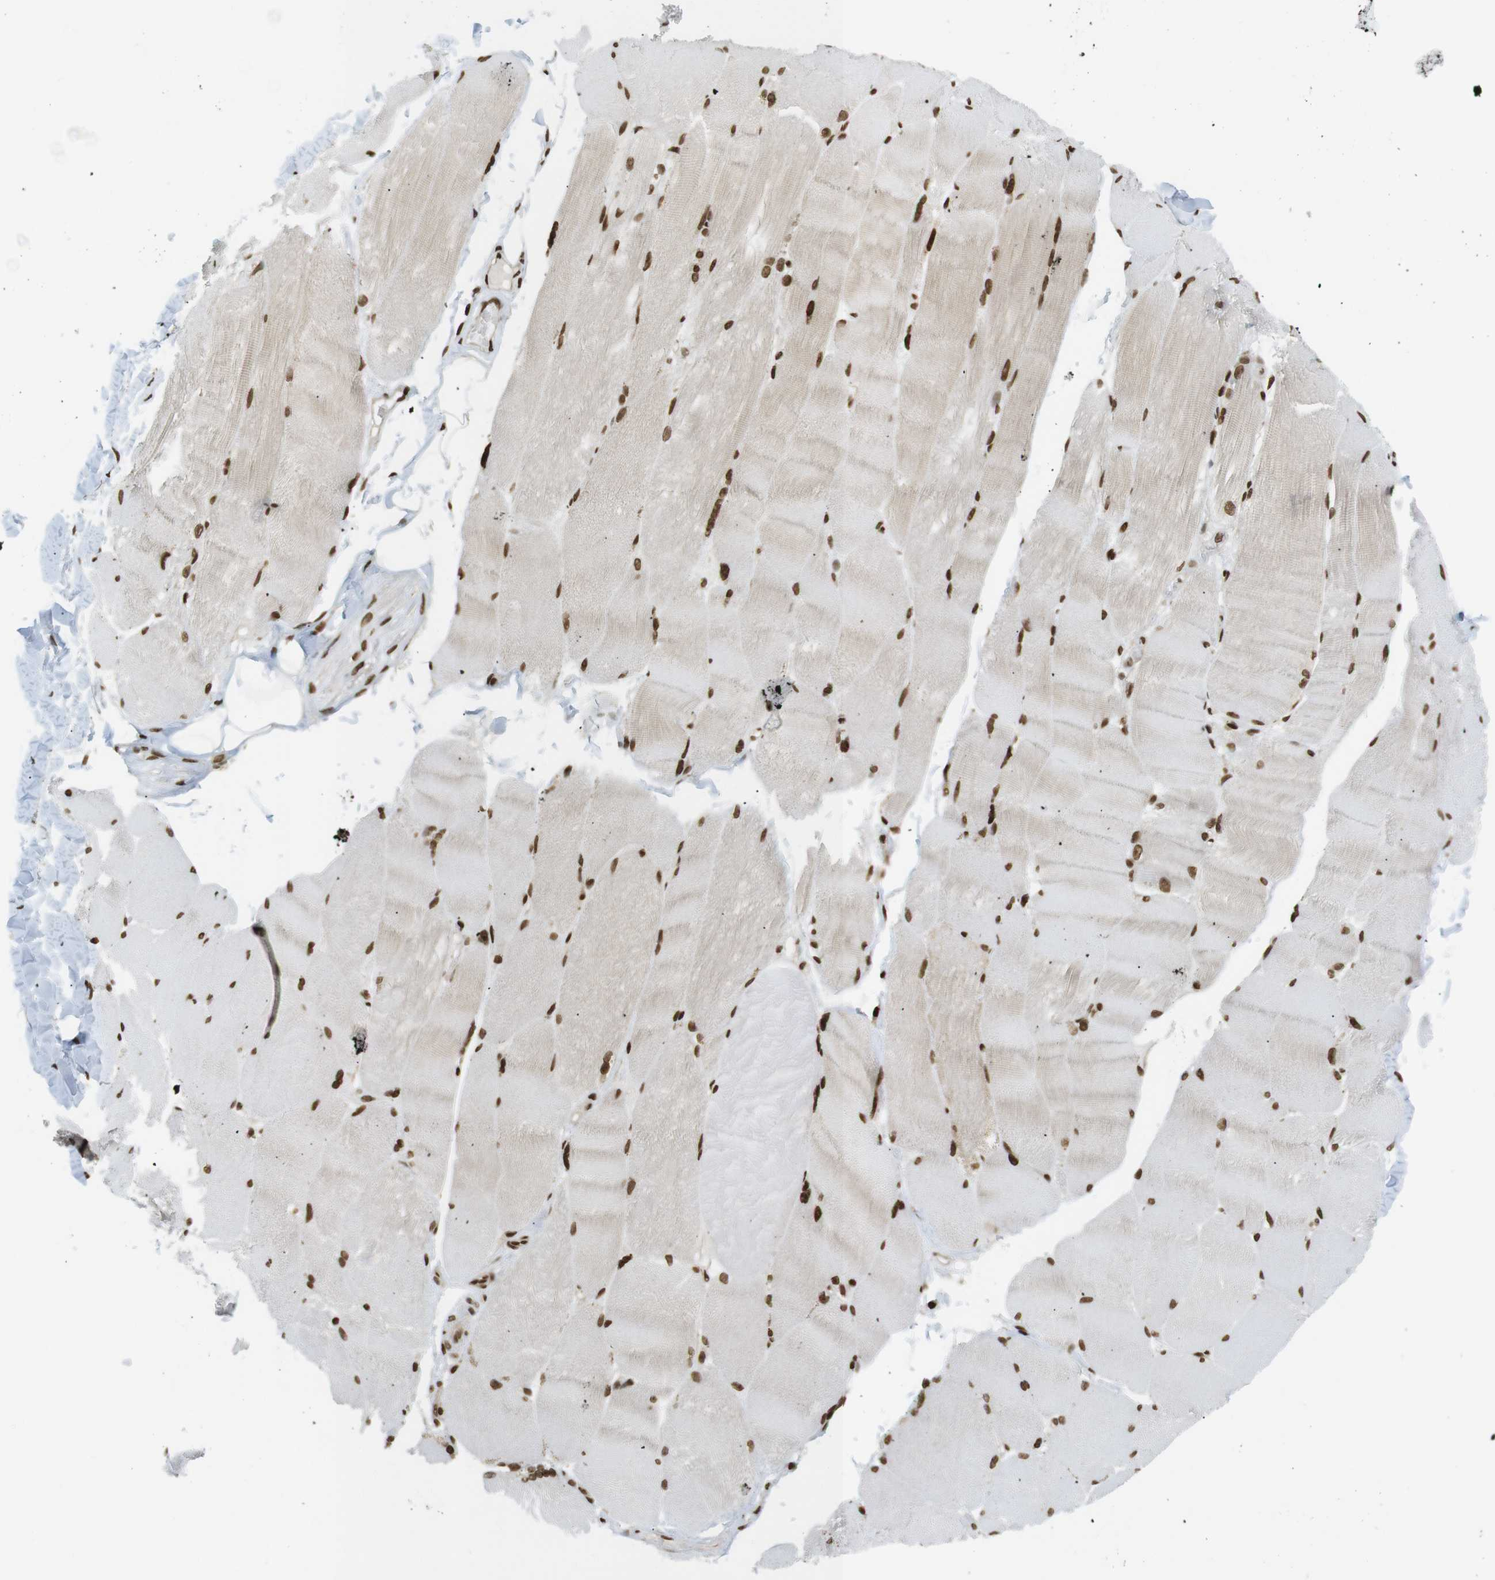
{"staining": {"intensity": "moderate", "quantity": ">75%", "location": "nuclear"}, "tissue": "skeletal muscle", "cell_type": "Myocytes", "image_type": "normal", "snomed": [{"axis": "morphology", "description": "Normal tissue, NOS"}, {"axis": "topography", "description": "Skin"}, {"axis": "topography", "description": "Skeletal muscle"}], "caption": "Immunohistochemical staining of unremarkable skeletal muscle displays medium levels of moderate nuclear expression in approximately >75% of myocytes.", "gene": "RUVBL2", "patient": {"sex": "male", "age": 83}}